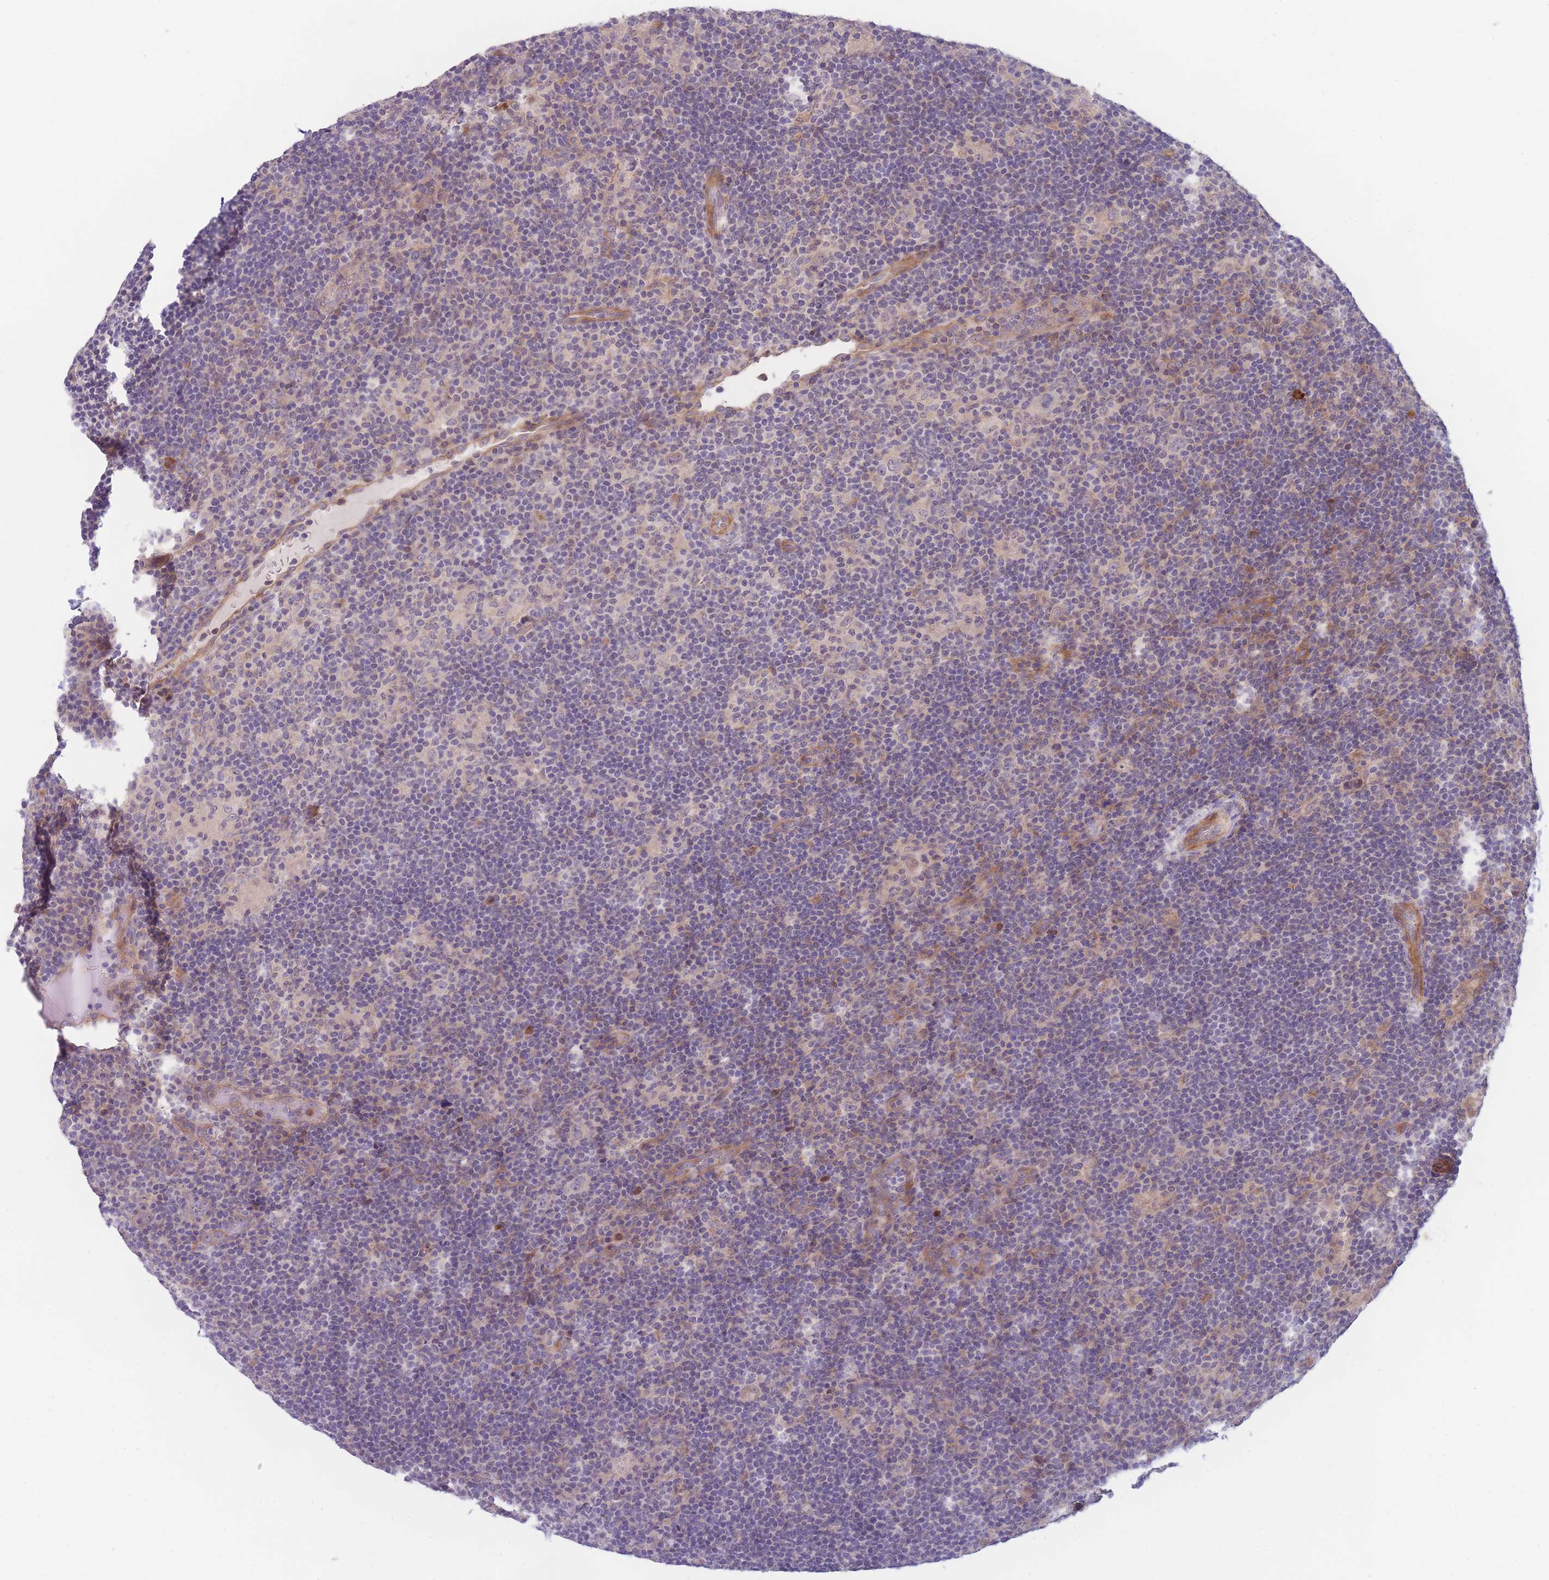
{"staining": {"intensity": "negative", "quantity": "none", "location": "none"}, "tissue": "lymphoma", "cell_type": "Tumor cells", "image_type": "cancer", "snomed": [{"axis": "morphology", "description": "Hodgkin's disease, NOS"}, {"axis": "topography", "description": "Lymph node"}], "caption": "Tumor cells show no significant positivity in Hodgkin's disease.", "gene": "WDR93", "patient": {"sex": "female", "age": 57}}